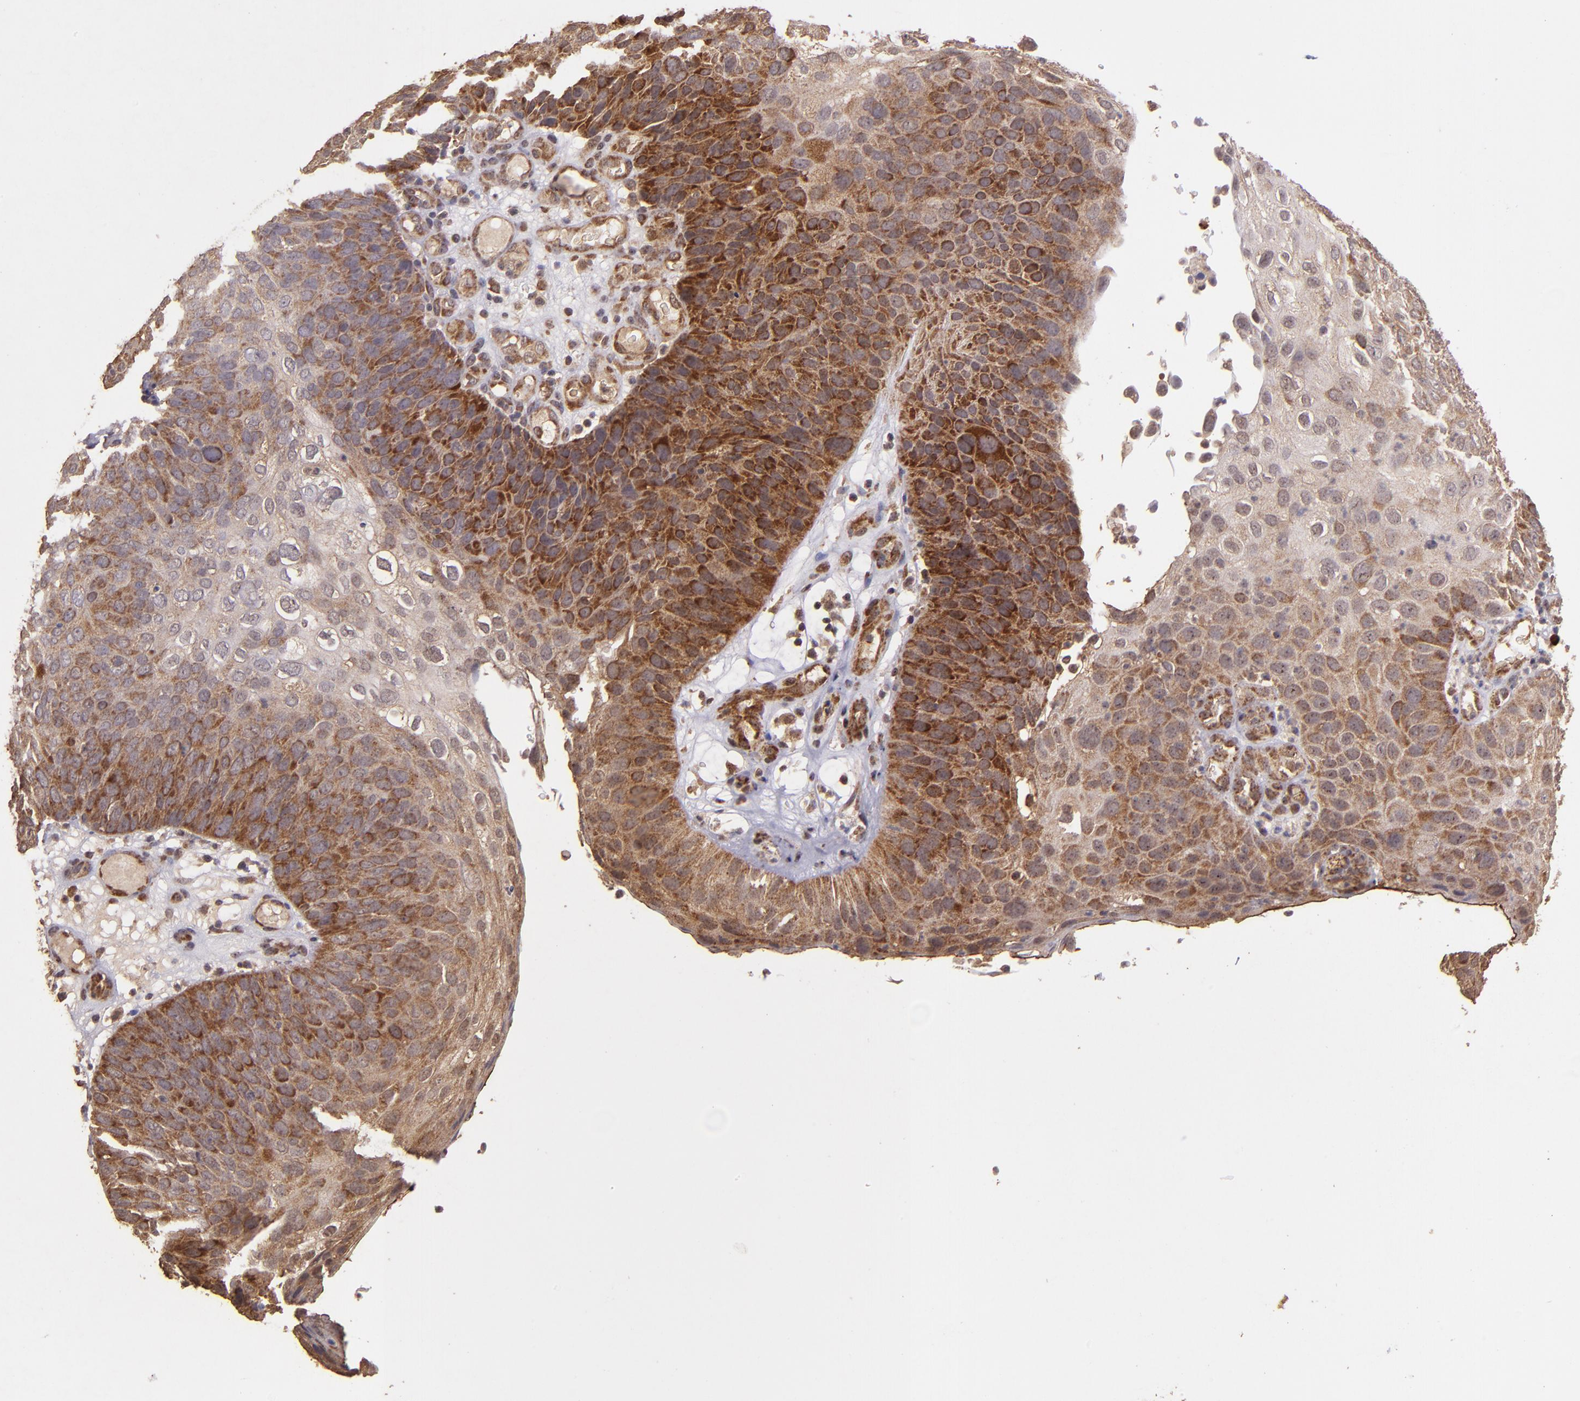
{"staining": {"intensity": "strong", "quantity": ">75%", "location": "cytoplasmic/membranous"}, "tissue": "skin cancer", "cell_type": "Tumor cells", "image_type": "cancer", "snomed": [{"axis": "morphology", "description": "Squamous cell carcinoma, NOS"}, {"axis": "topography", "description": "Skin"}], "caption": "The image displays staining of skin cancer (squamous cell carcinoma), revealing strong cytoplasmic/membranous protein expression (brown color) within tumor cells.", "gene": "USP51", "patient": {"sex": "male", "age": 87}}